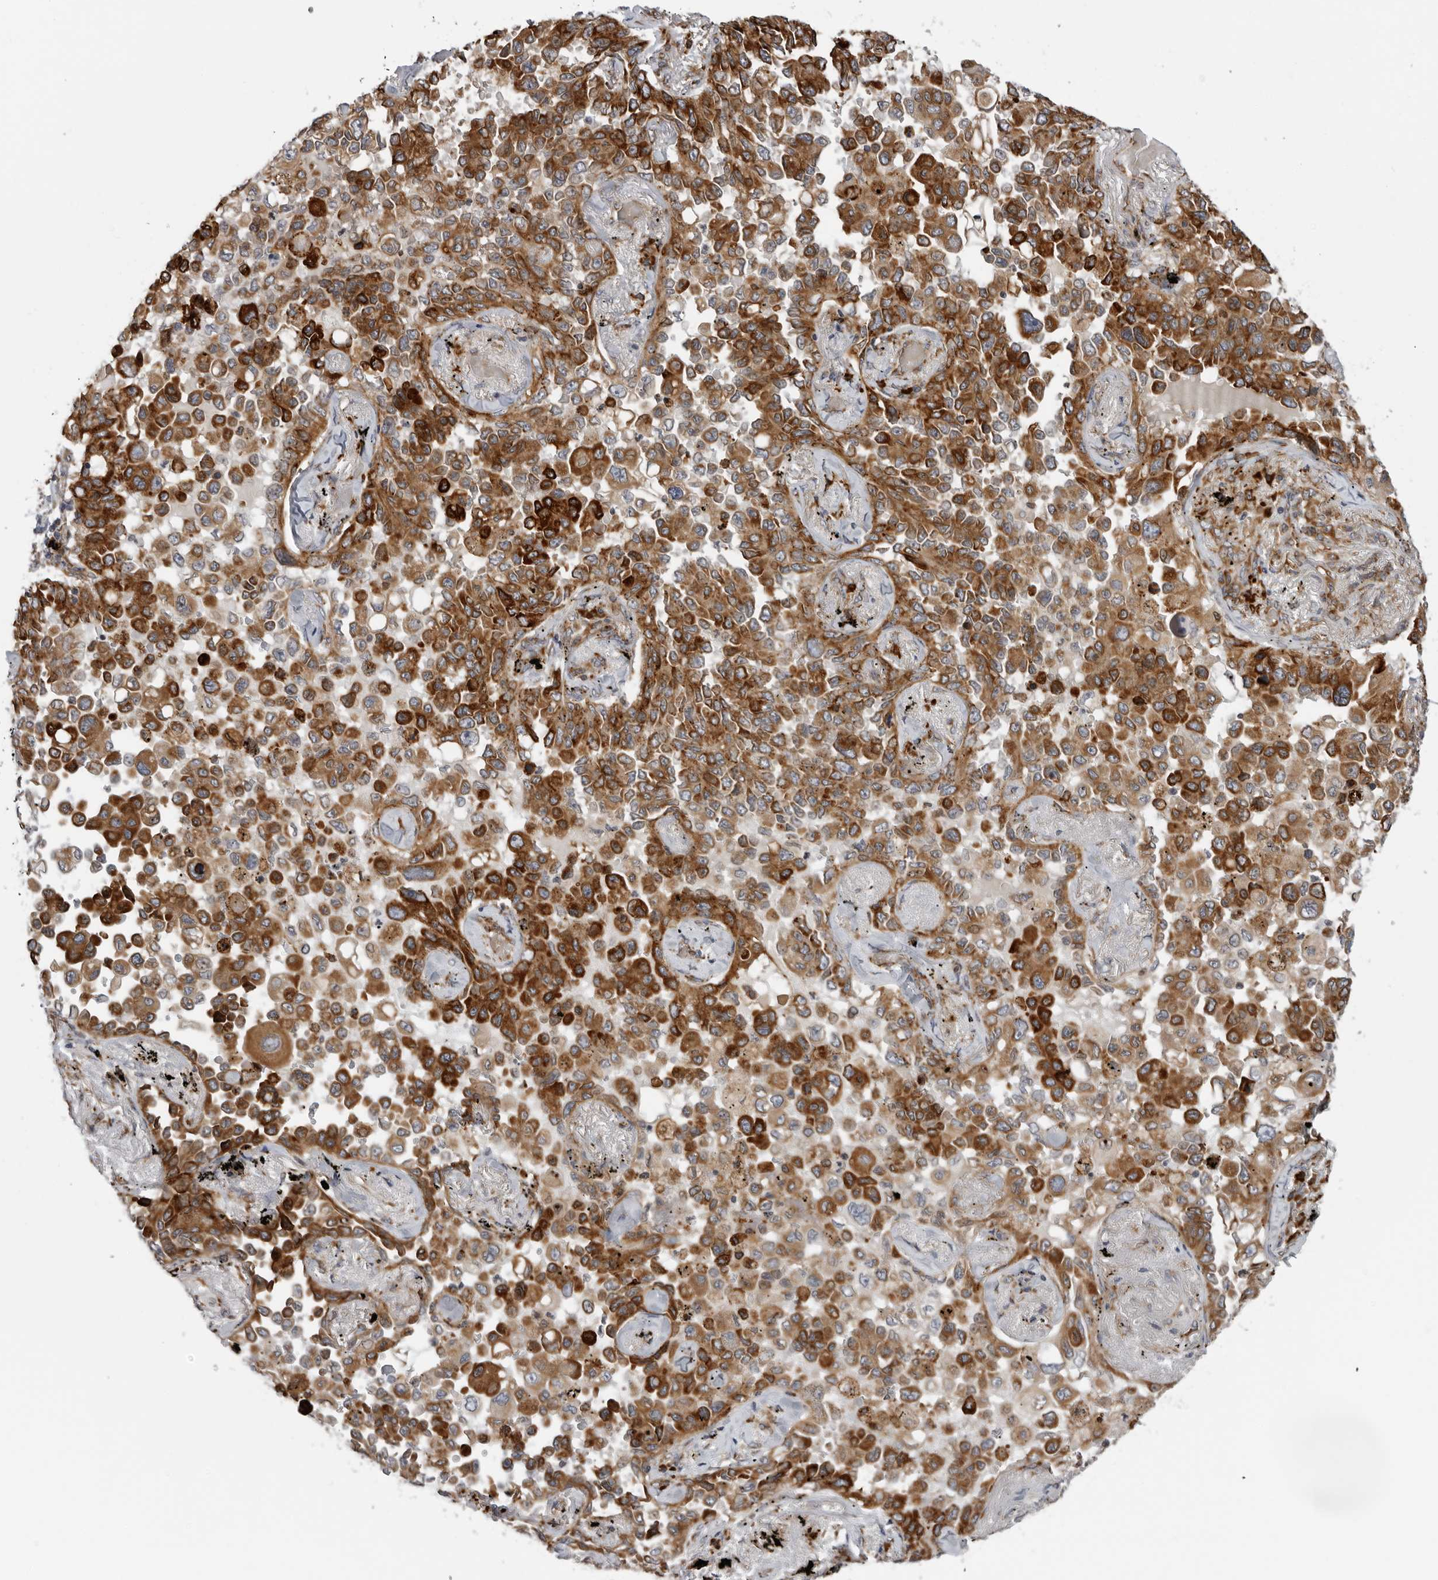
{"staining": {"intensity": "strong", "quantity": ">75%", "location": "cytoplasmic/membranous"}, "tissue": "lung cancer", "cell_type": "Tumor cells", "image_type": "cancer", "snomed": [{"axis": "morphology", "description": "Adenocarcinoma, NOS"}, {"axis": "topography", "description": "Lung"}], "caption": "Lung cancer stained with a protein marker reveals strong staining in tumor cells.", "gene": "ALPK2", "patient": {"sex": "female", "age": 67}}